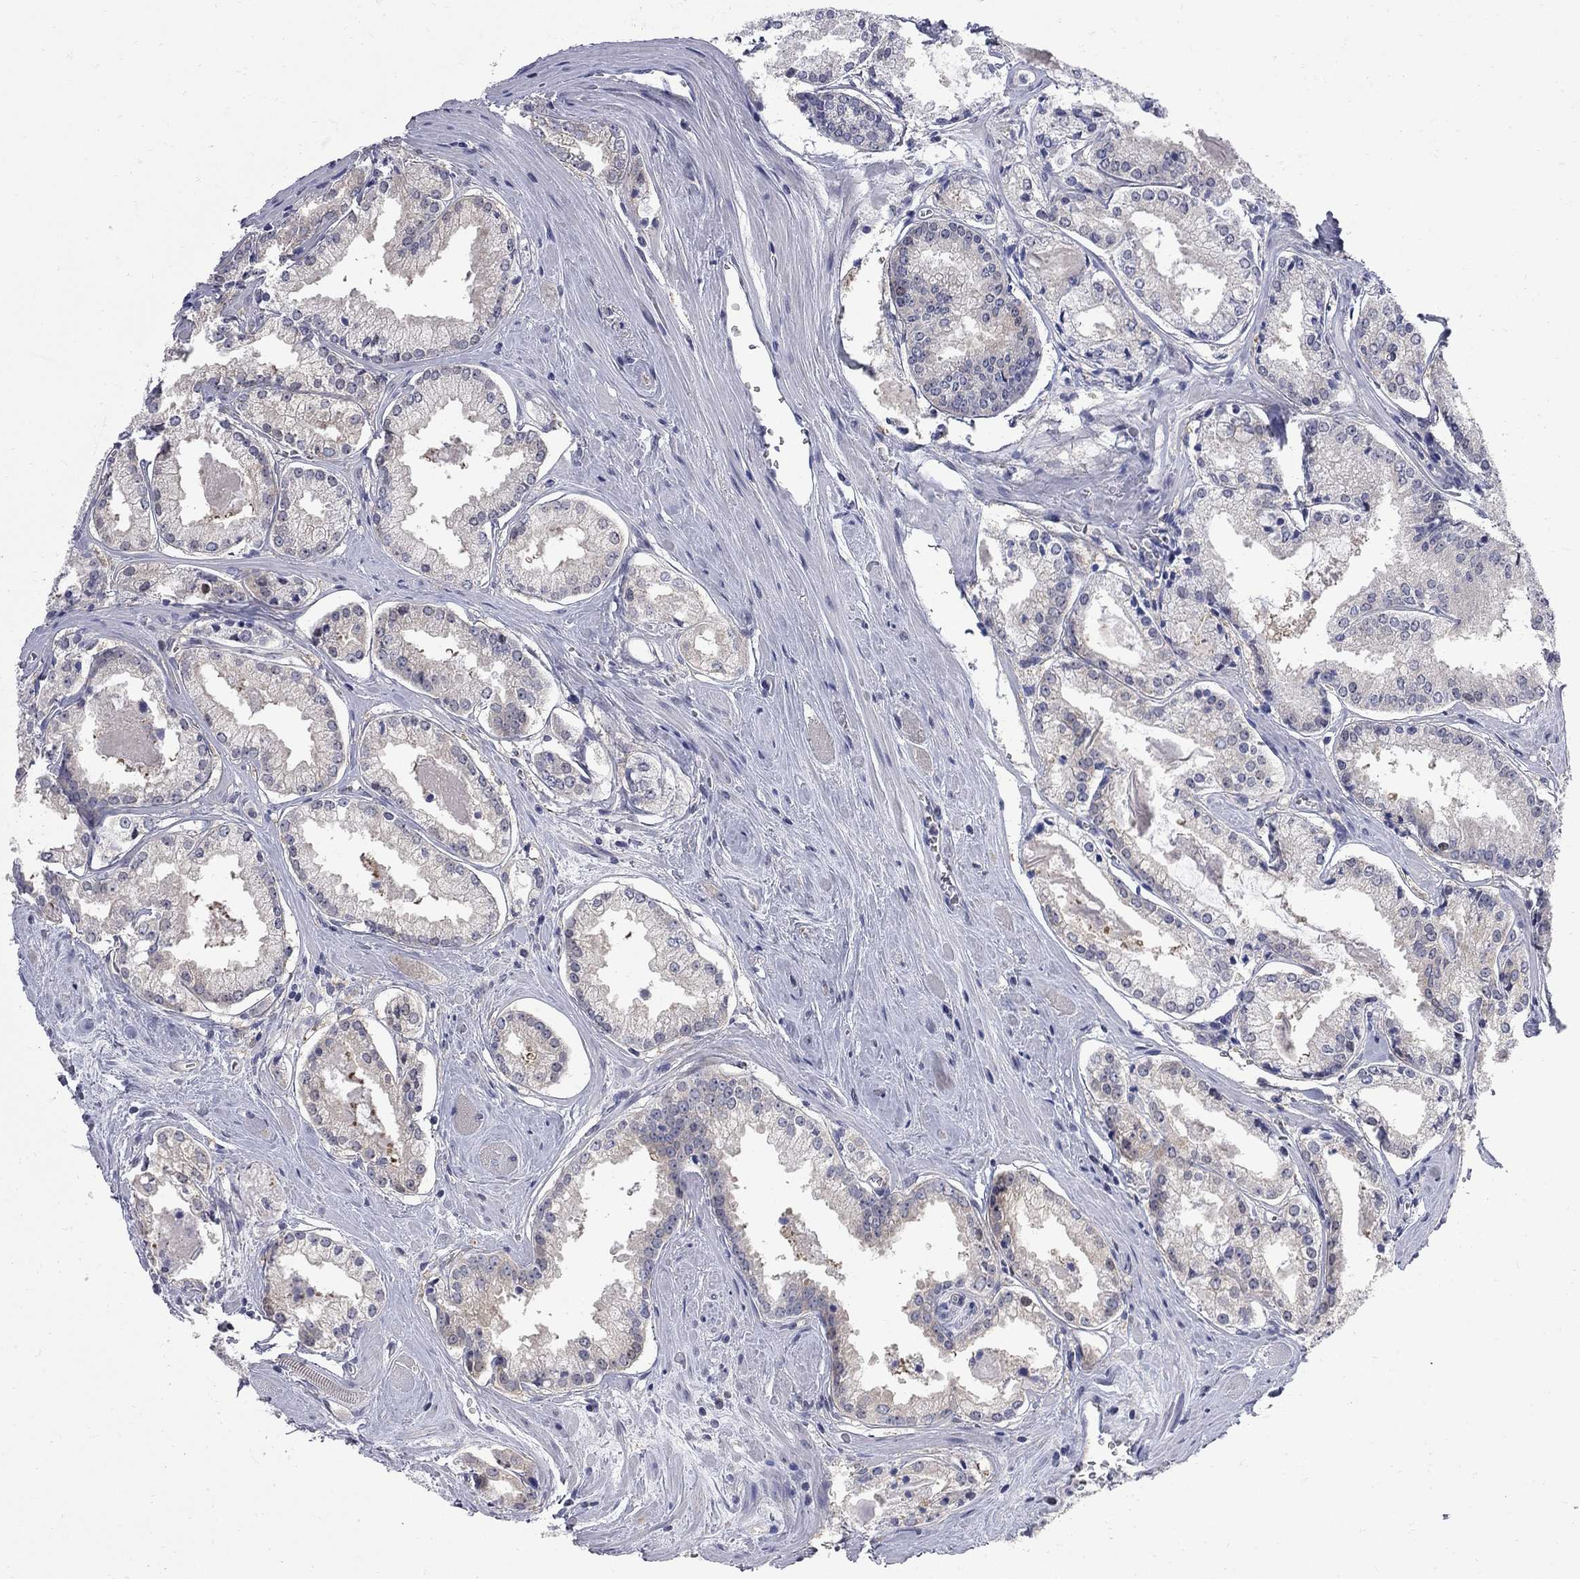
{"staining": {"intensity": "negative", "quantity": "none", "location": "none"}, "tissue": "prostate cancer", "cell_type": "Tumor cells", "image_type": "cancer", "snomed": [{"axis": "morphology", "description": "Adenocarcinoma, NOS"}, {"axis": "topography", "description": "Prostate"}], "caption": "Prostate cancer (adenocarcinoma) was stained to show a protein in brown. There is no significant positivity in tumor cells.", "gene": "GALNT8", "patient": {"sex": "male", "age": 72}}